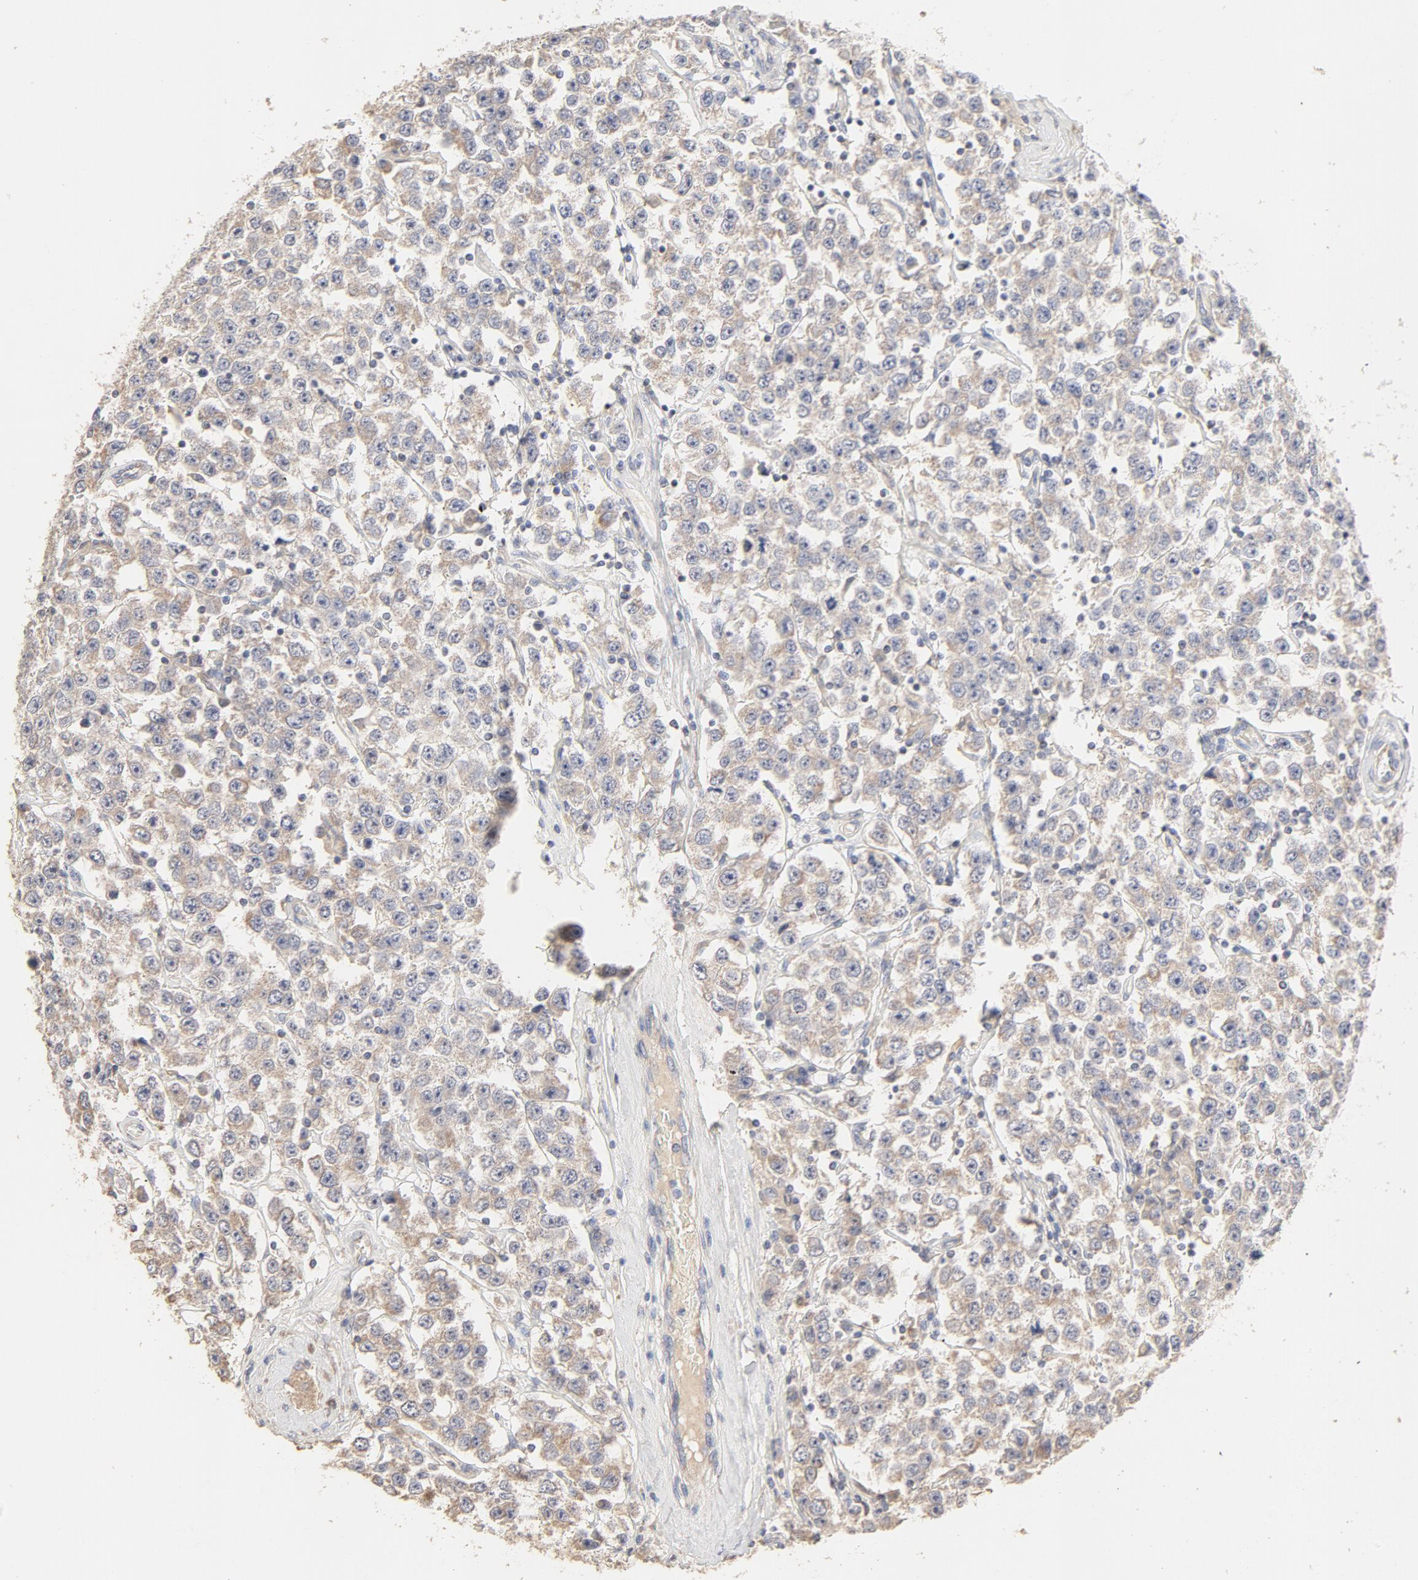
{"staining": {"intensity": "negative", "quantity": "none", "location": "none"}, "tissue": "testis cancer", "cell_type": "Tumor cells", "image_type": "cancer", "snomed": [{"axis": "morphology", "description": "Seminoma, NOS"}, {"axis": "topography", "description": "Testis"}], "caption": "Immunohistochemical staining of human testis cancer displays no significant staining in tumor cells.", "gene": "FCGBP", "patient": {"sex": "male", "age": 52}}